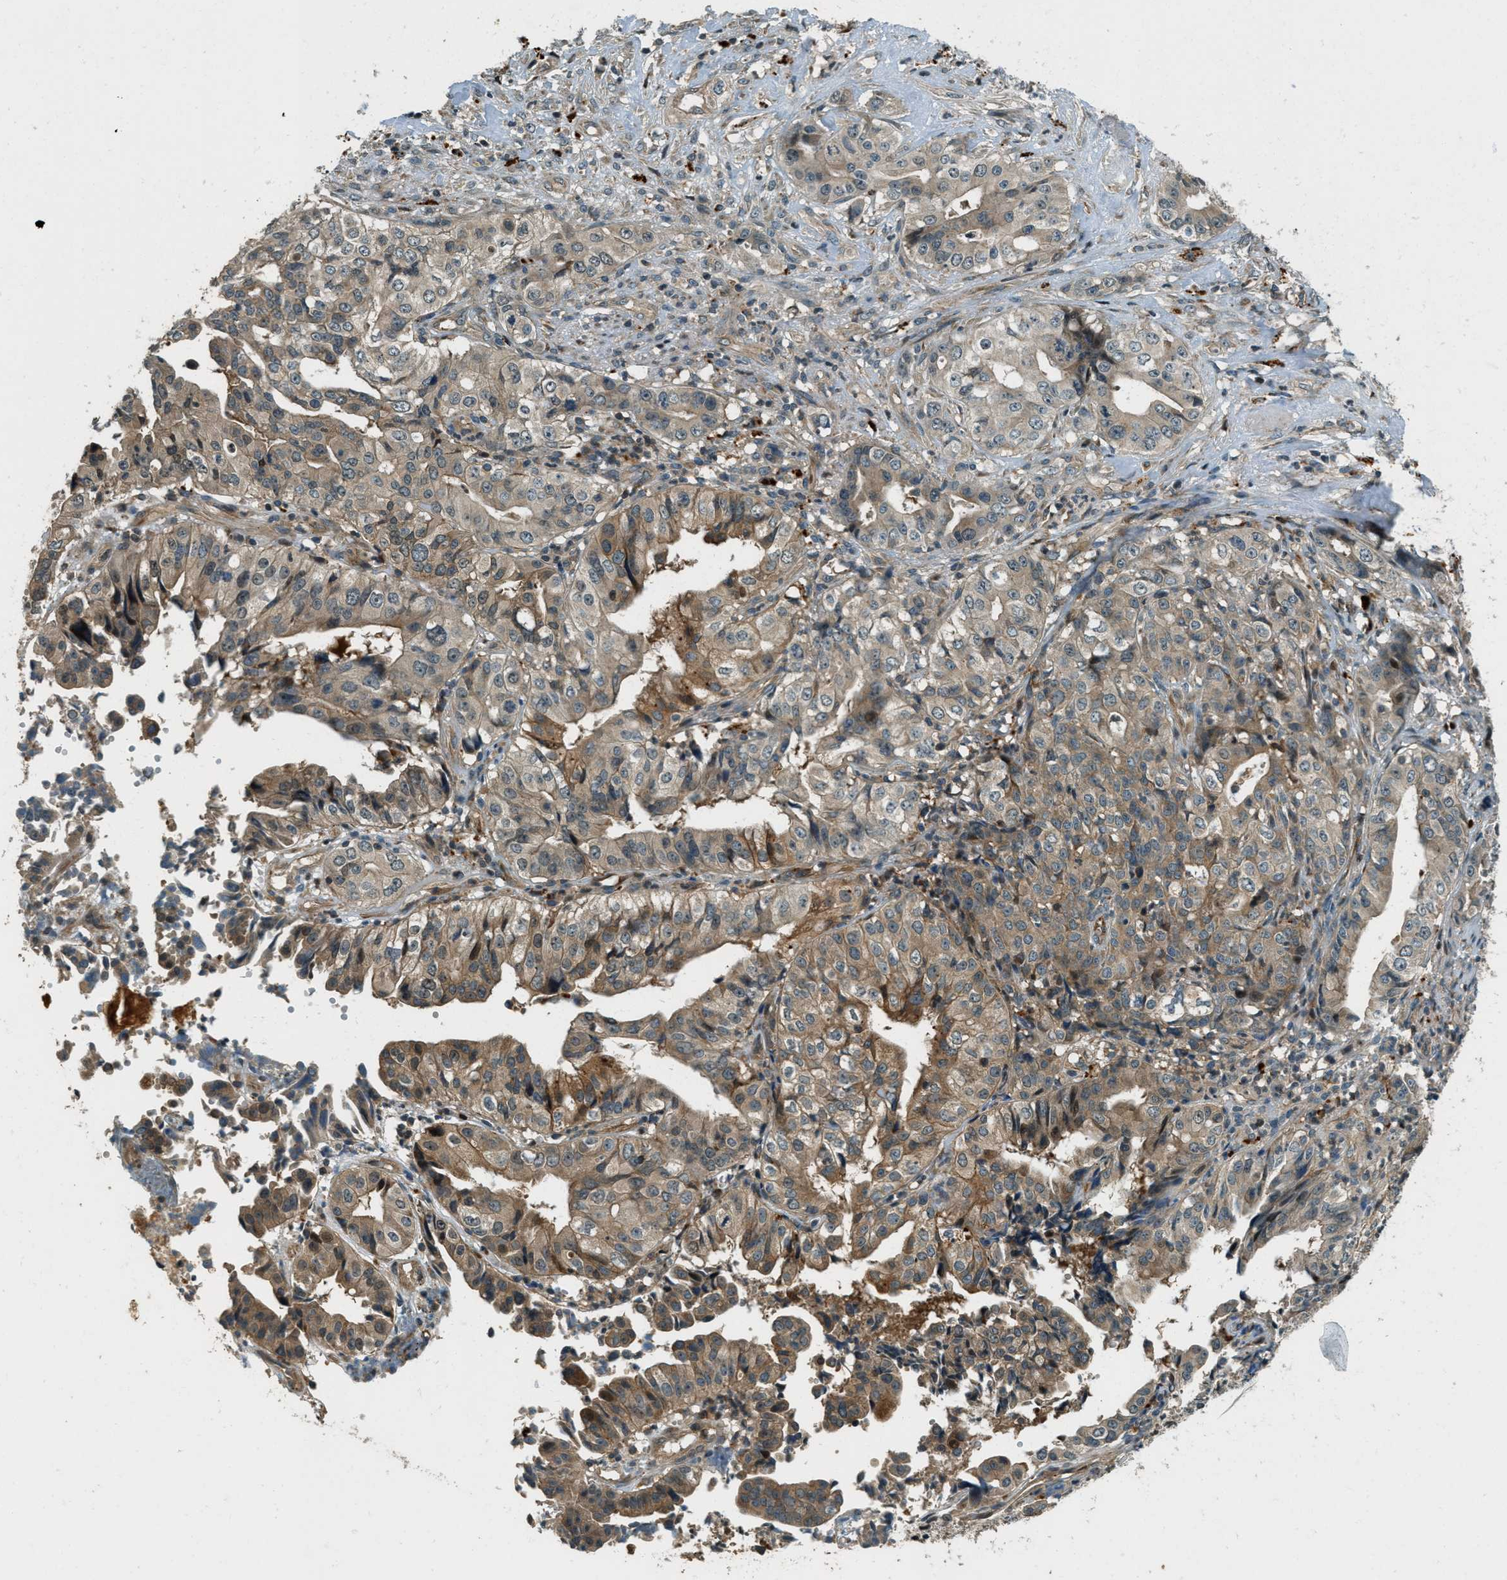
{"staining": {"intensity": "moderate", "quantity": ">75%", "location": "cytoplasmic/membranous"}, "tissue": "liver cancer", "cell_type": "Tumor cells", "image_type": "cancer", "snomed": [{"axis": "morphology", "description": "Cholangiocarcinoma"}, {"axis": "topography", "description": "Liver"}], "caption": "A brown stain shows moderate cytoplasmic/membranous staining of a protein in liver cholangiocarcinoma tumor cells.", "gene": "PTPN23", "patient": {"sex": "female", "age": 61}}